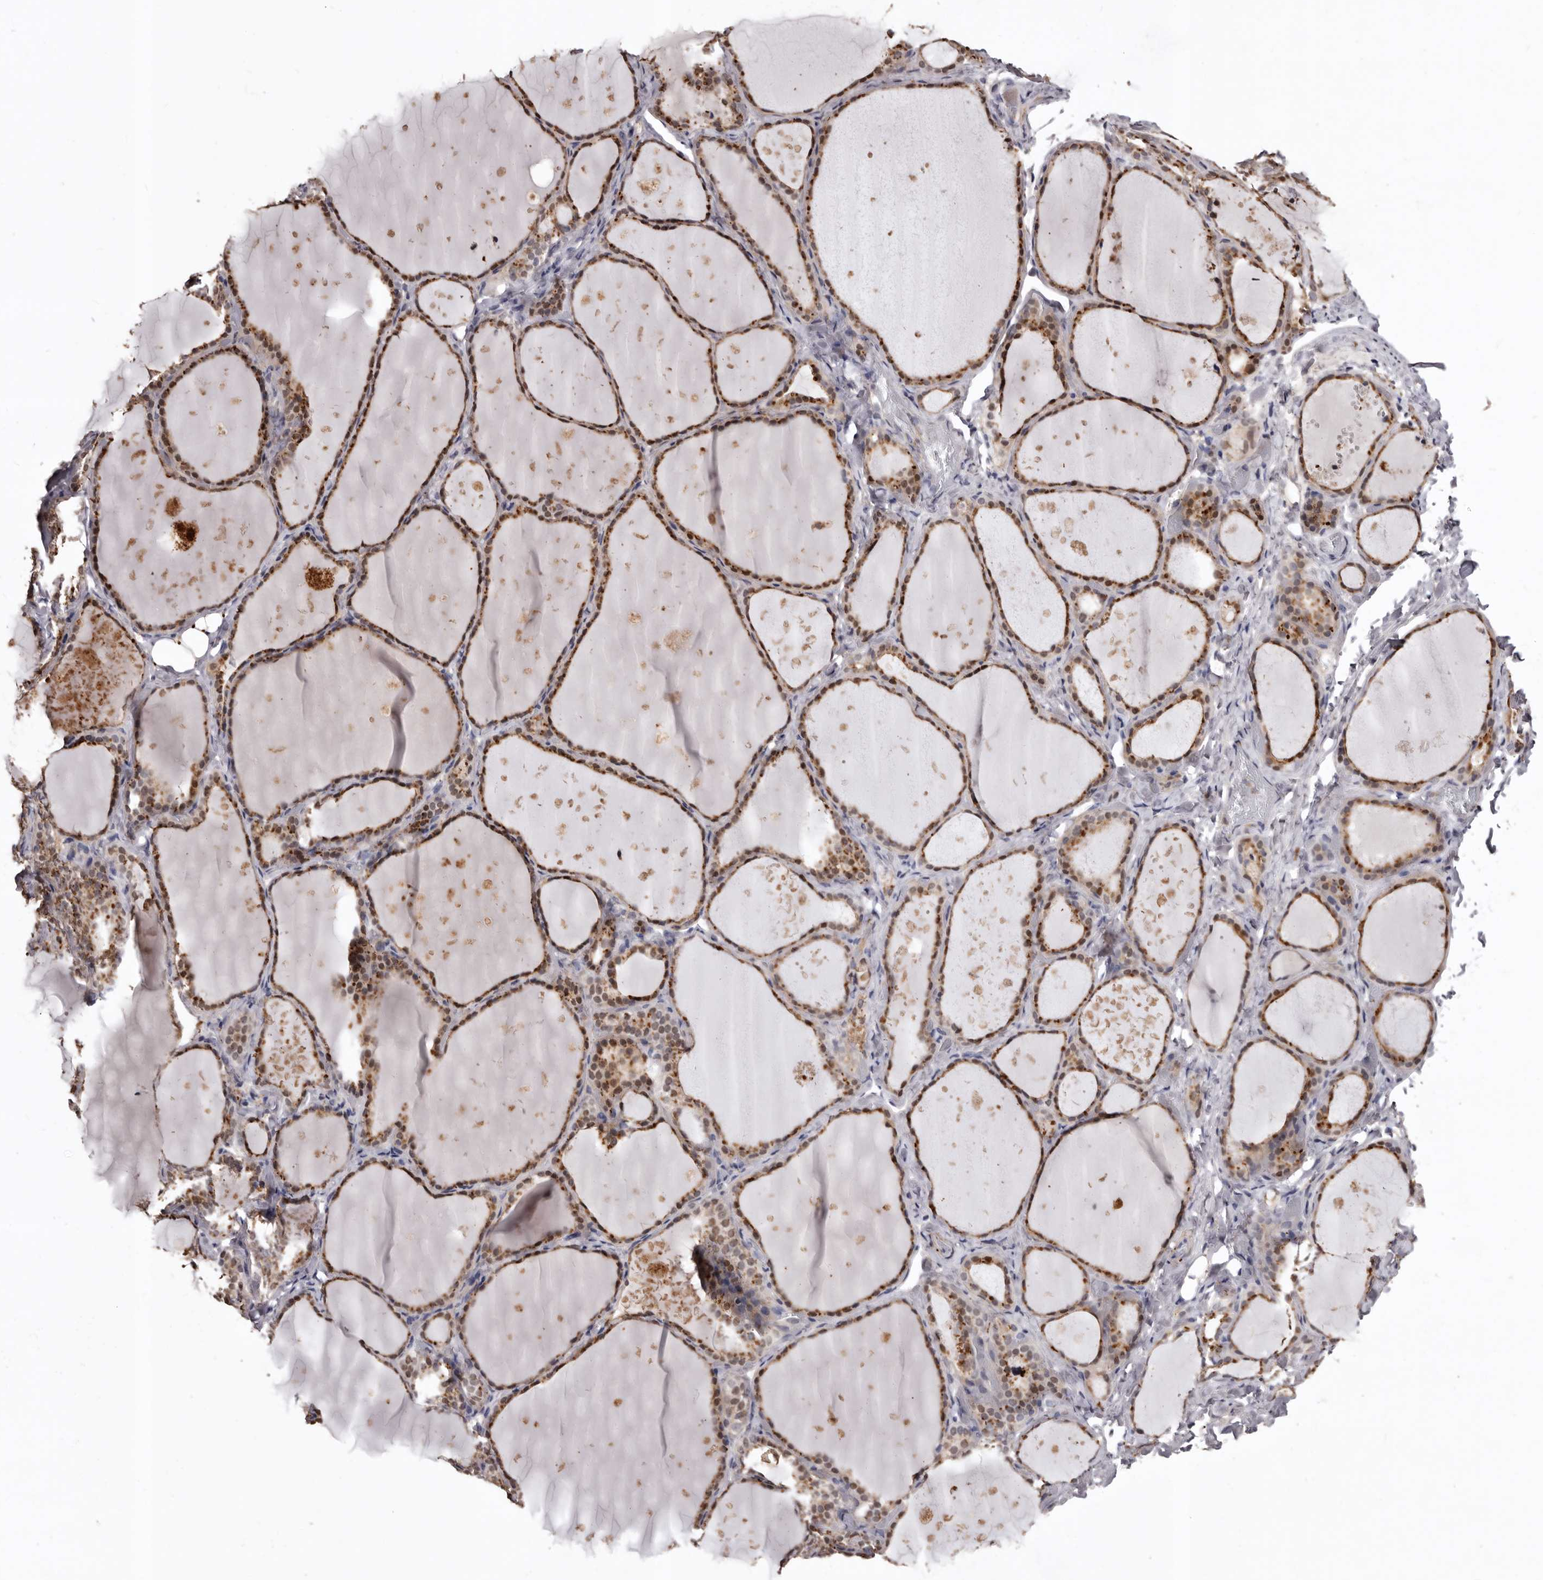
{"staining": {"intensity": "moderate", "quantity": ">75%", "location": "cytoplasmic/membranous"}, "tissue": "thyroid gland", "cell_type": "Glandular cells", "image_type": "normal", "snomed": [{"axis": "morphology", "description": "Normal tissue, NOS"}, {"axis": "topography", "description": "Thyroid gland"}], "caption": "Human thyroid gland stained for a protein (brown) exhibits moderate cytoplasmic/membranous positive expression in approximately >75% of glandular cells.", "gene": "SLC10A4", "patient": {"sex": "female", "age": 44}}